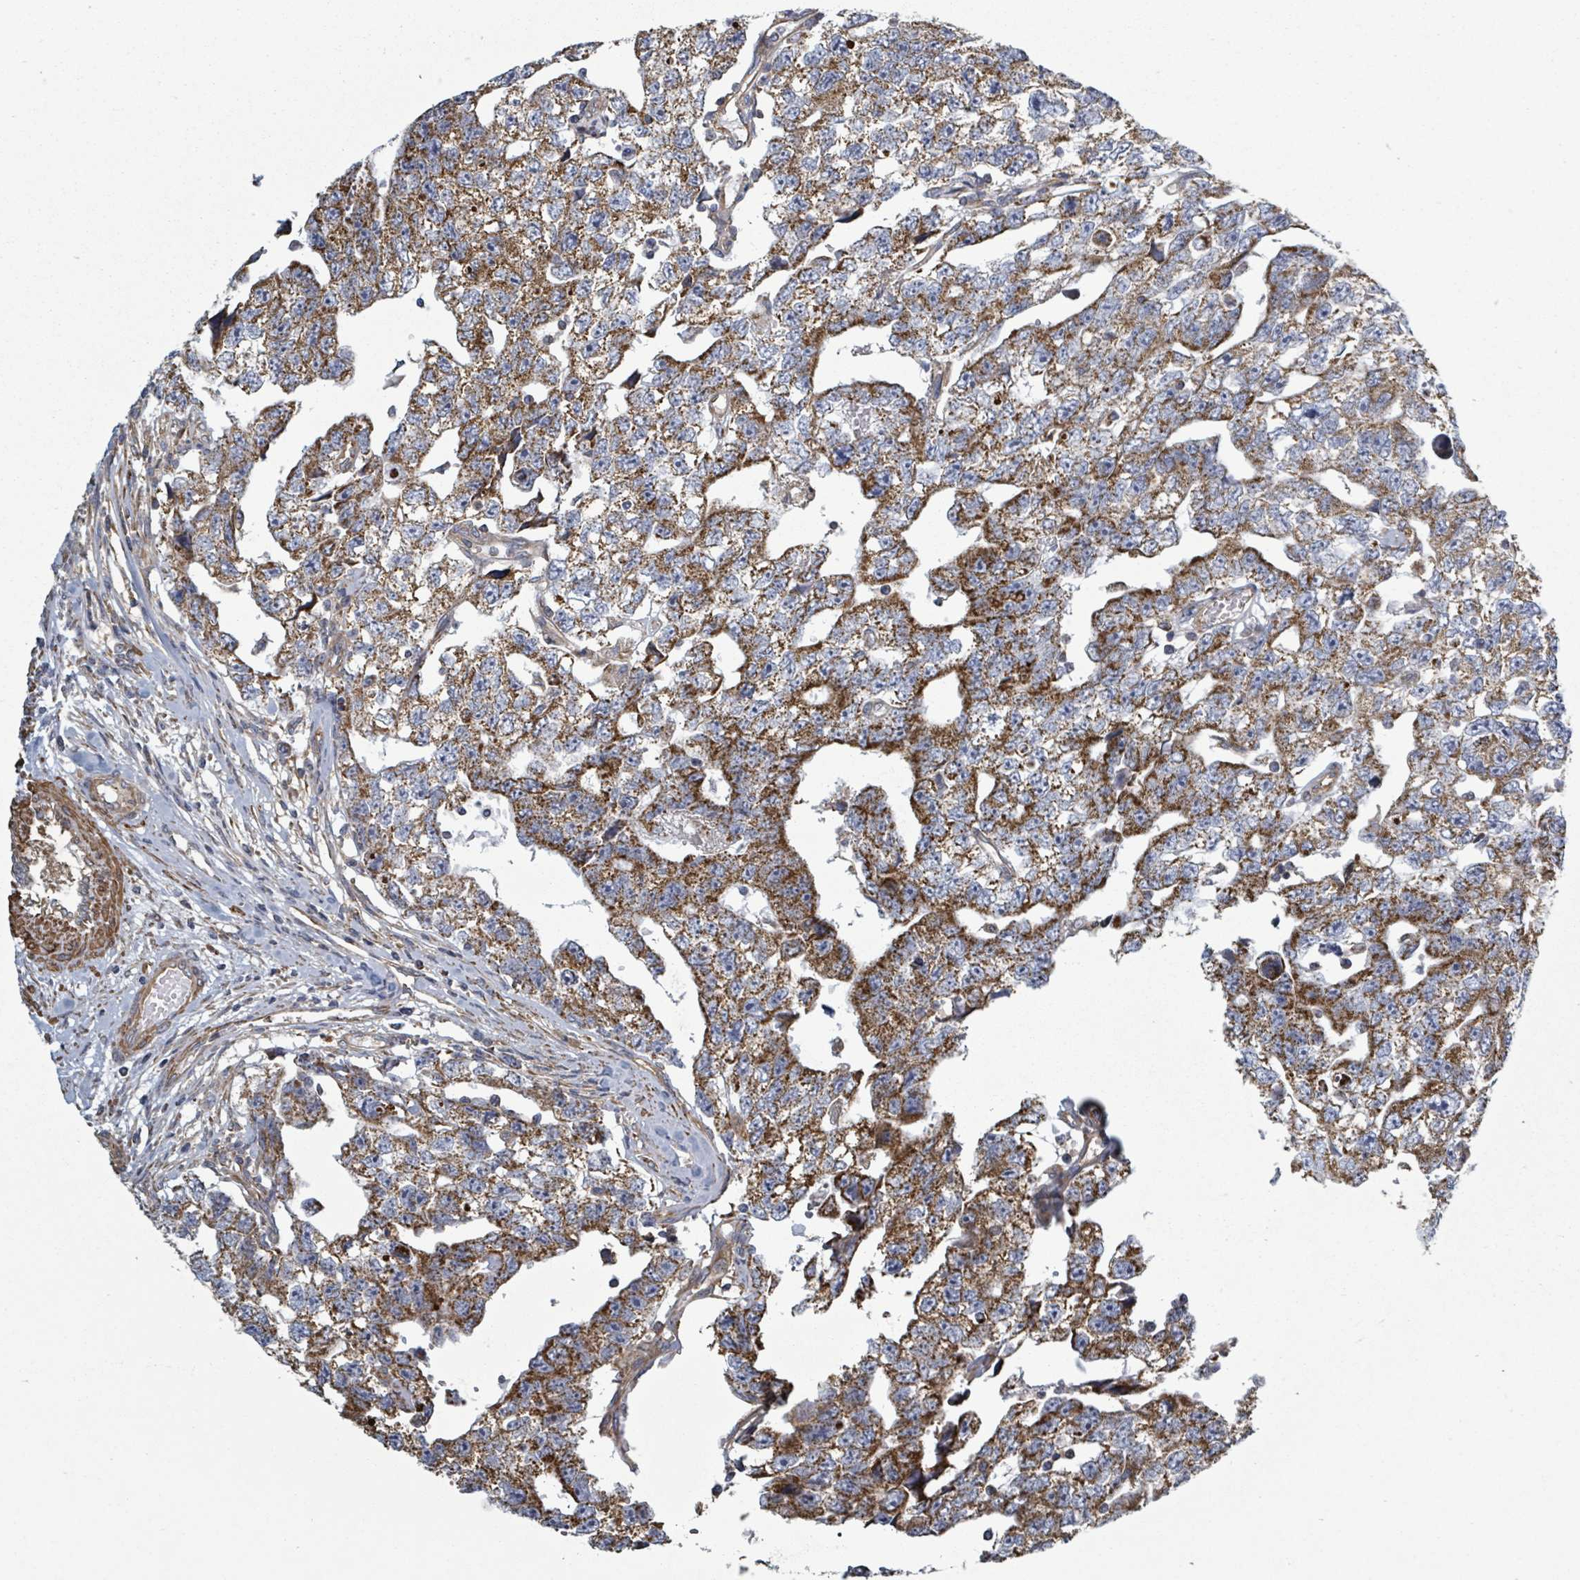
{"staining": {"intensity": "moderate", "quantity": ">75%", "location": "cytoplasmic/membranous"}, "tissue": "testis cancer", "cell_type": "Tumor cells", "image_type": "cancer", "snomed": [{"axis": "morphology", "description": "Carcinoma, Embryonal, NOS"}, {"axis": "topography", "description": "Testis"}], "caption": "The photomicrograph reveals immunohistochemical staining of testis cancer. There is moderate cytoplasmic/membranous positivity is seen in approximately >75% of tumor cells. (Brightfield microscopy of DAB IHC at high magnification).", "gene": "ADCK1", "patient": {"sex": "male", "age": 22}}